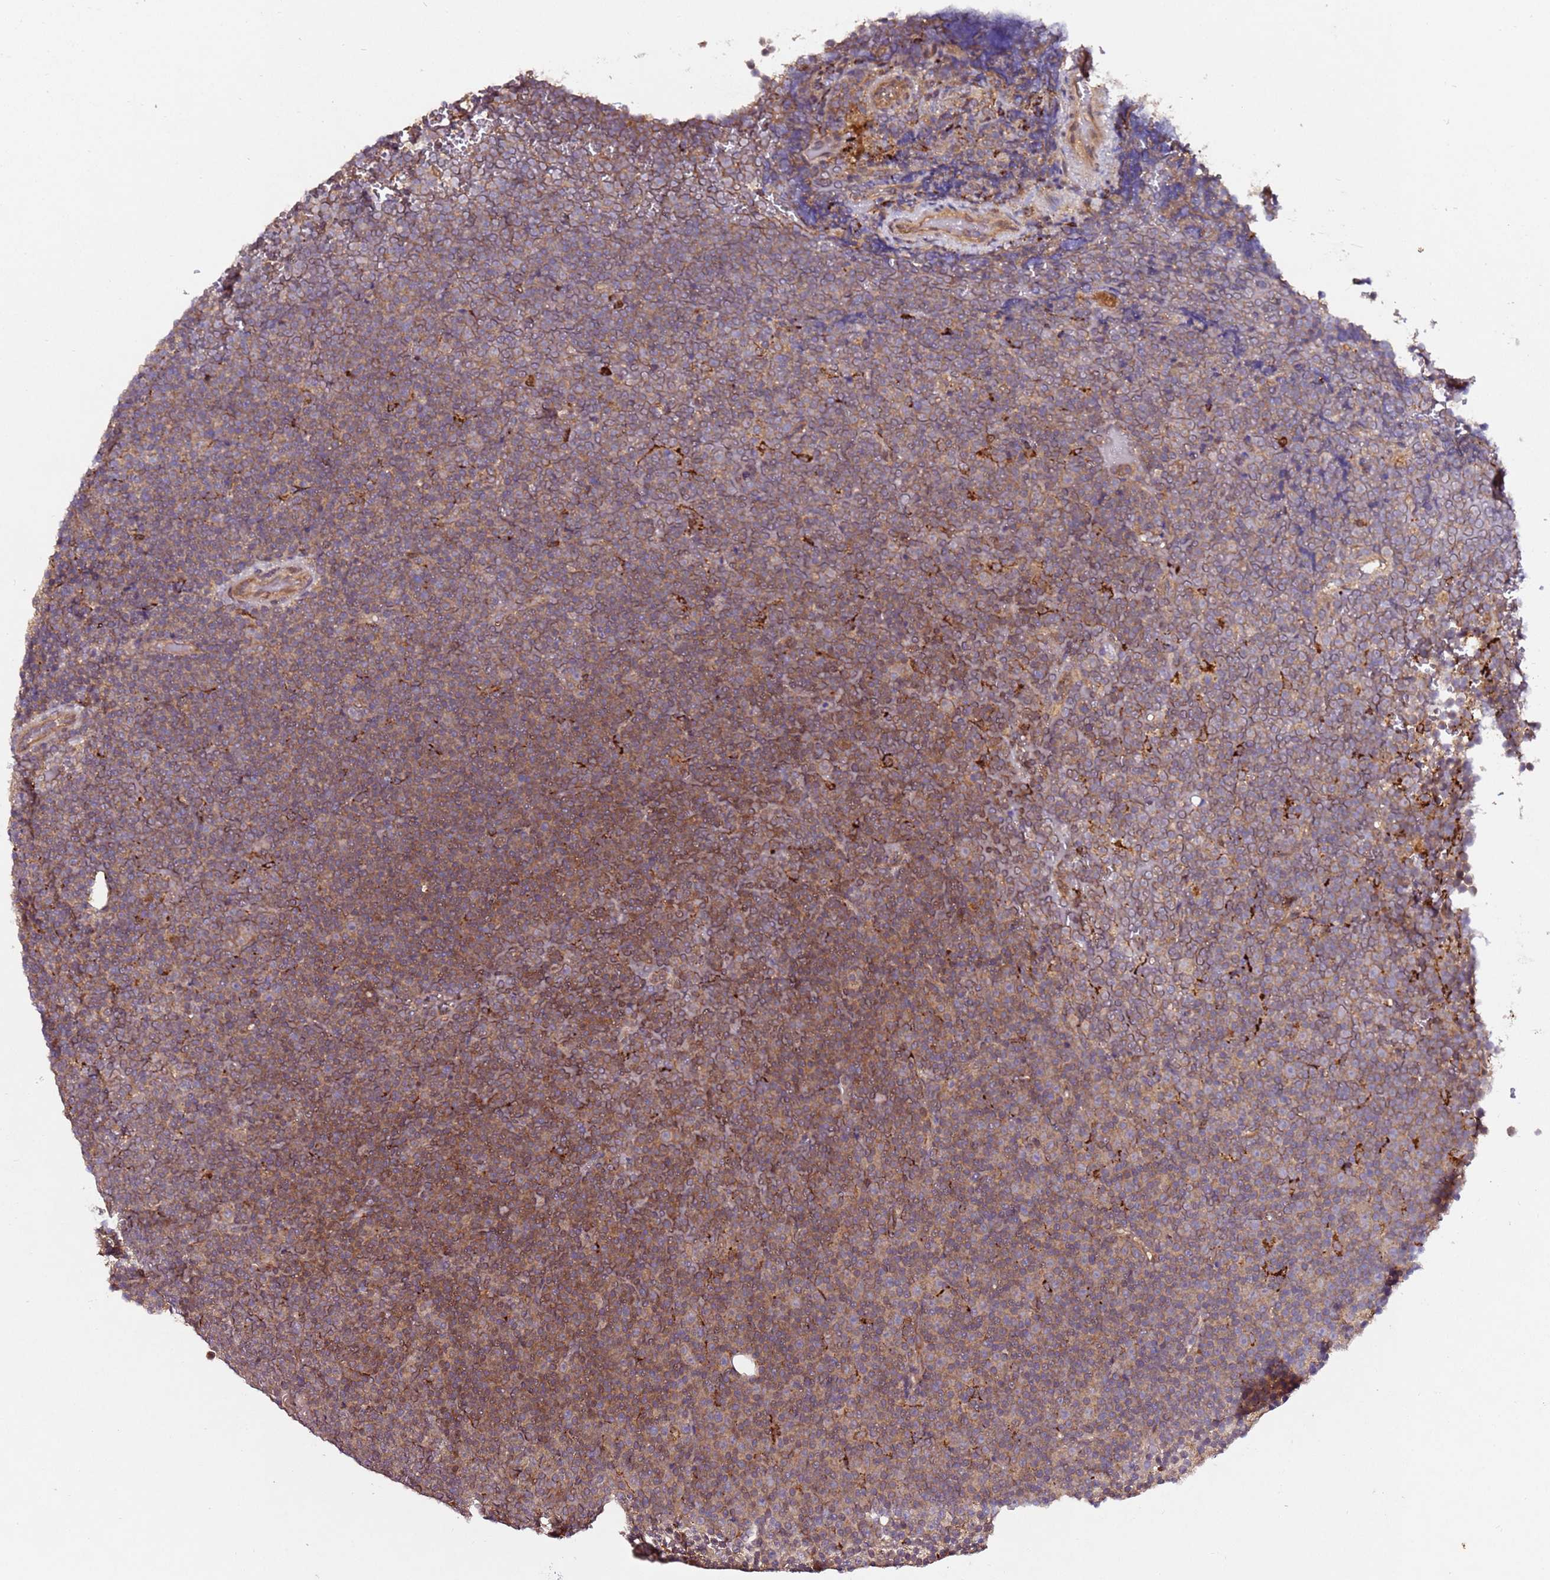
{"staining": {"intensity": "moderate", "quantity": ">75%", "location": "cytoplasmic/membranous"}, "tissue": "lymphoma", "cell_type": "Tumor cells", "image_type": "cancer", "snomed": [{"axis": "morphology", "description": "Malignant lymphoma, non-Hodgkin's type, Low grade"}, {"axis": "topography", "description": "Lymph node"}], "caption": "Immunohistochemistry (IHC) (DAB) staining of malignant lymphoma, non-Hodgkin's type (low-grade) reveals moderate cytoplasmic/membranous protein expression in approximately >75% of tumor cells. (Stains: DAB in brown, nuclei in blue, Microscopy: brightfield microscopy at high magnification).", "gene": "ALG11", "patient": {"sex": "female", "age": 67}}